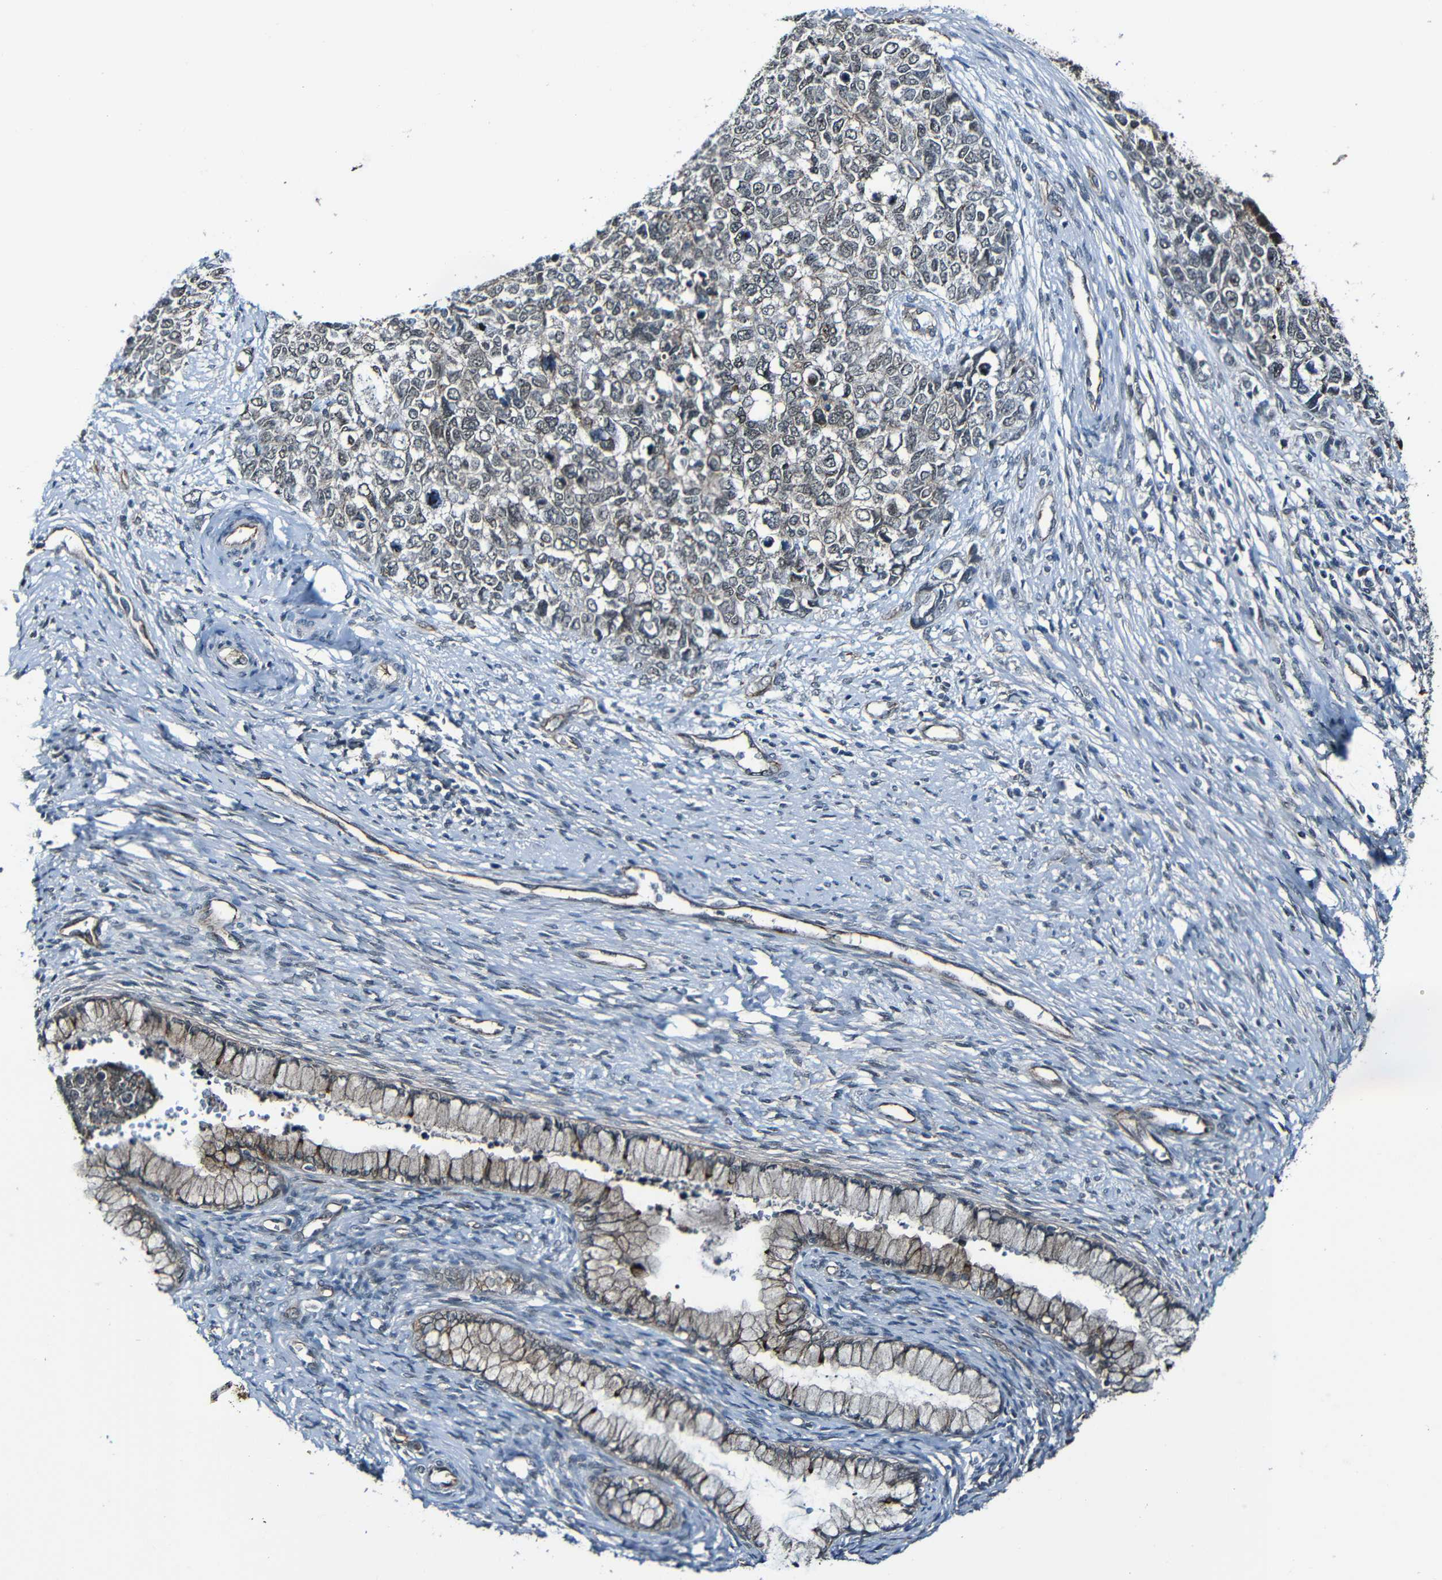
{"staining": {"intensity": "weak", "quantity": "25%-75%", "location": "cytoplasmic/membranous,nuclear"}, "tissue": "cervical cancer", "cell_type": "Tumor cells", "image_type": "cancer", "snomed": [{"axis": "morphology", "description": "Squamous cell carcinoma, NOS"}, {"axis": "topography", "description": "Cervix"}], "caption": "Tumor cells show weak cytoplasmic/membranous and nuclear staining in about 25%-75% of cells in squamous cell carcinoma (cervical). Nuclei are stained in blue.", "gene": "LGR5", "patient": {"sex": "female", "age": 63}}